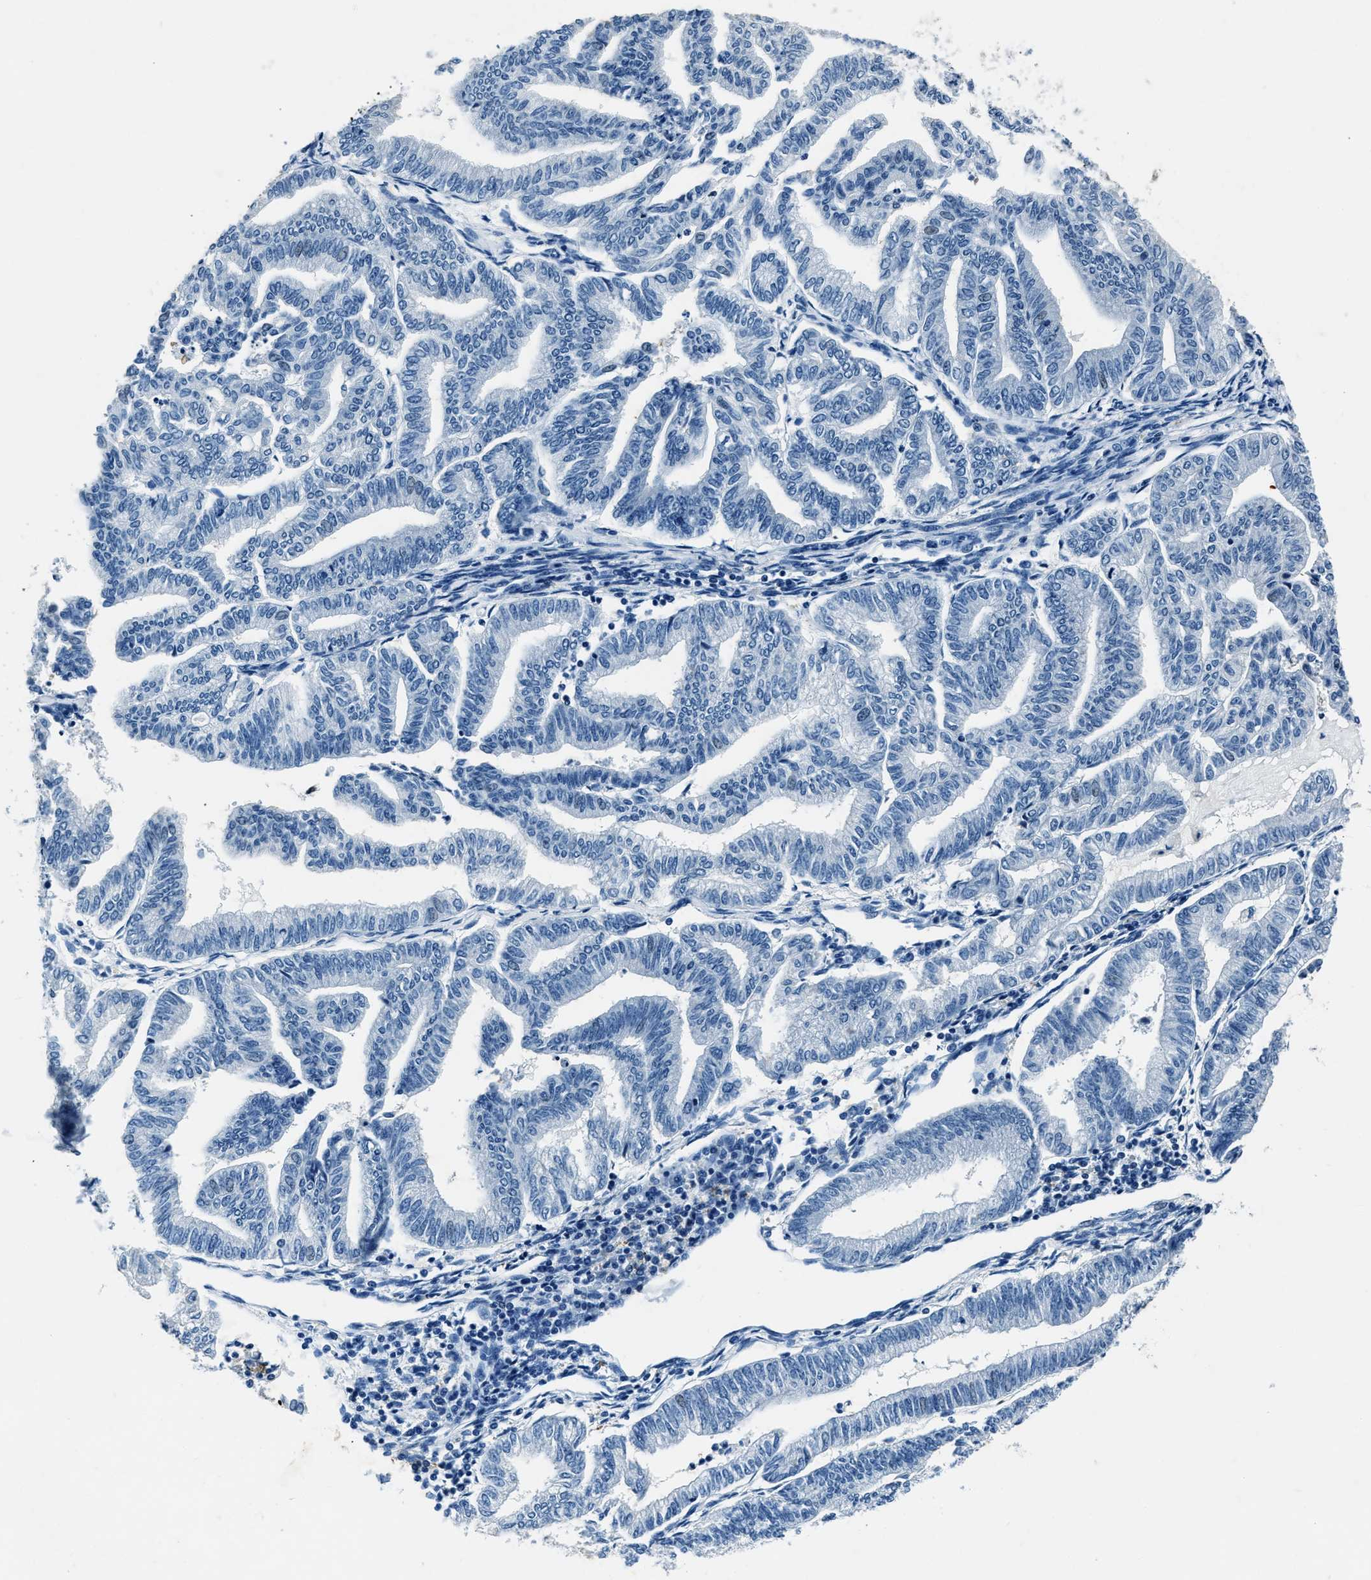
{"staining": {"intensity": "negative", "quantity": "none", "location": "none"}, "tissue": "endometrial cancer", "cell_type": "Tumor cells", "image_type": "cancer", "snomed": [{"axis": "morphology", "description": "Adenocarcinoma, NOS"}, {"axis": "topography", "description": "Endometrium"}], "caption": "Protein analysis of endometrial cancer shows no significant staining in tumor cells.", "gene": "PTPDC1", "patient": {"sex": "female", "age": 79}}